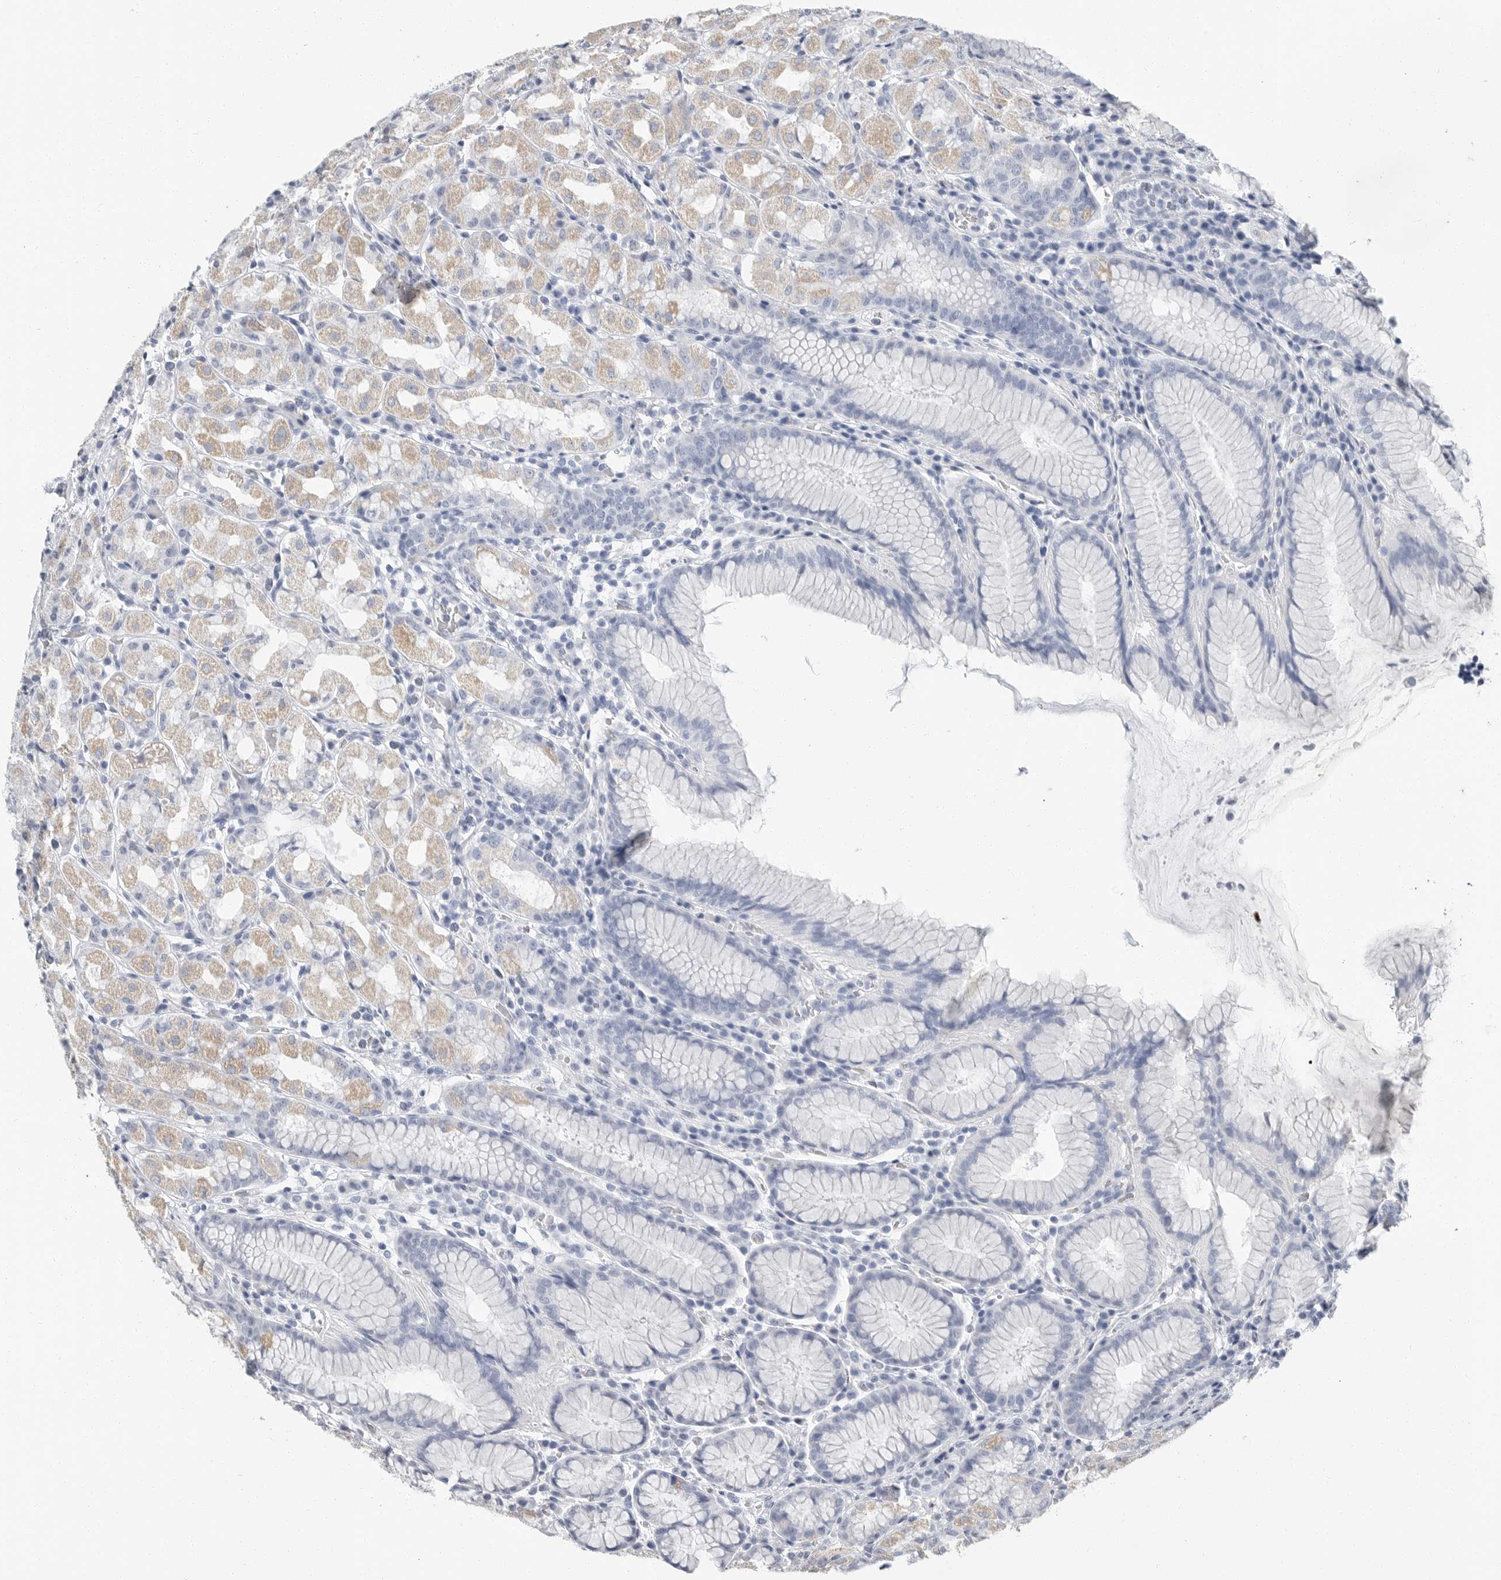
{"staining": {"intensity": "moderate", "quantity": "<25%", "location": "cytoplasmic/membranous"}, "tissue": "stomach", "cell_type": "Glandular cells", "image_type": "normal", "snomed": [{"axis": "morphology", "description": "Normal tissue, NOS"}, {"axis": "topography", "description": "Stomach, lower"}], "caption": "Stomach stained with DAB immunohistochemistry demonstrates low levels of moderate cytoplasmic/membranous staining in approximately <25% of glandular cells.", "gene": "PLN", "patient": {"sex": "female", "age": 56}}